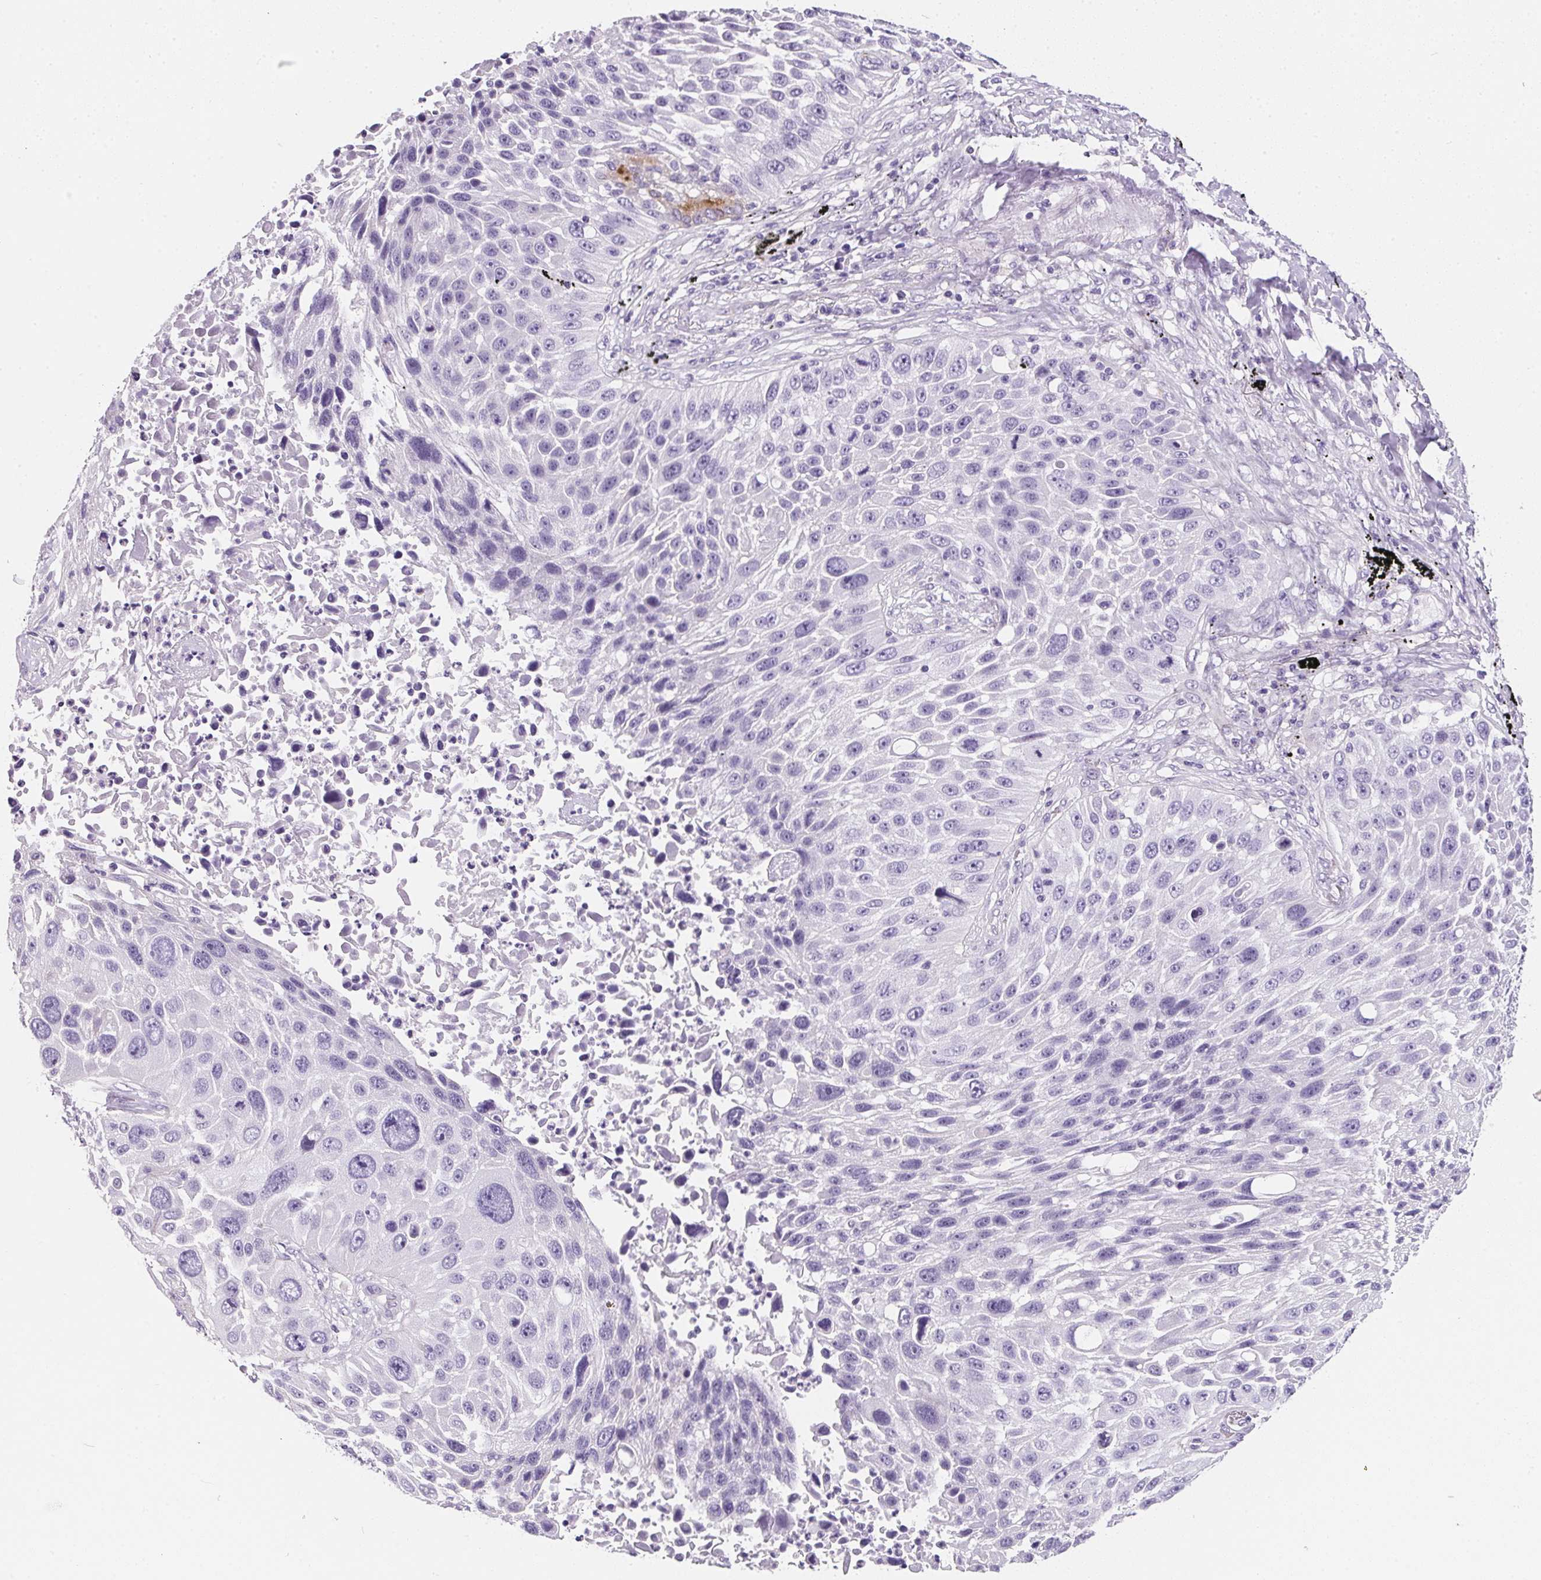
{"staining": {"intensity": "negative", "quantity": "none", "location": "none"}, "tissue": "lung cancer", "cell_type": "Tumor cells", "image_type": "cancer", "snomed": [{"axis": "morphology", "description": "Normal morphology"}, {"axis": "morphology", "description": "Squamous cell carcinoma, NOS"}, {"axis": "topography", "description": "Lymph node"}, {"axis": "topography", "description": "Lung"}], "caption": "DAB (3,3'-diaminobenzidine) immunohistochemical staining of human lung cancer exhibits no significant positivity in tumor cells.", "gene": "AQP5", "patient": {"sex": "male", "age": 67}}